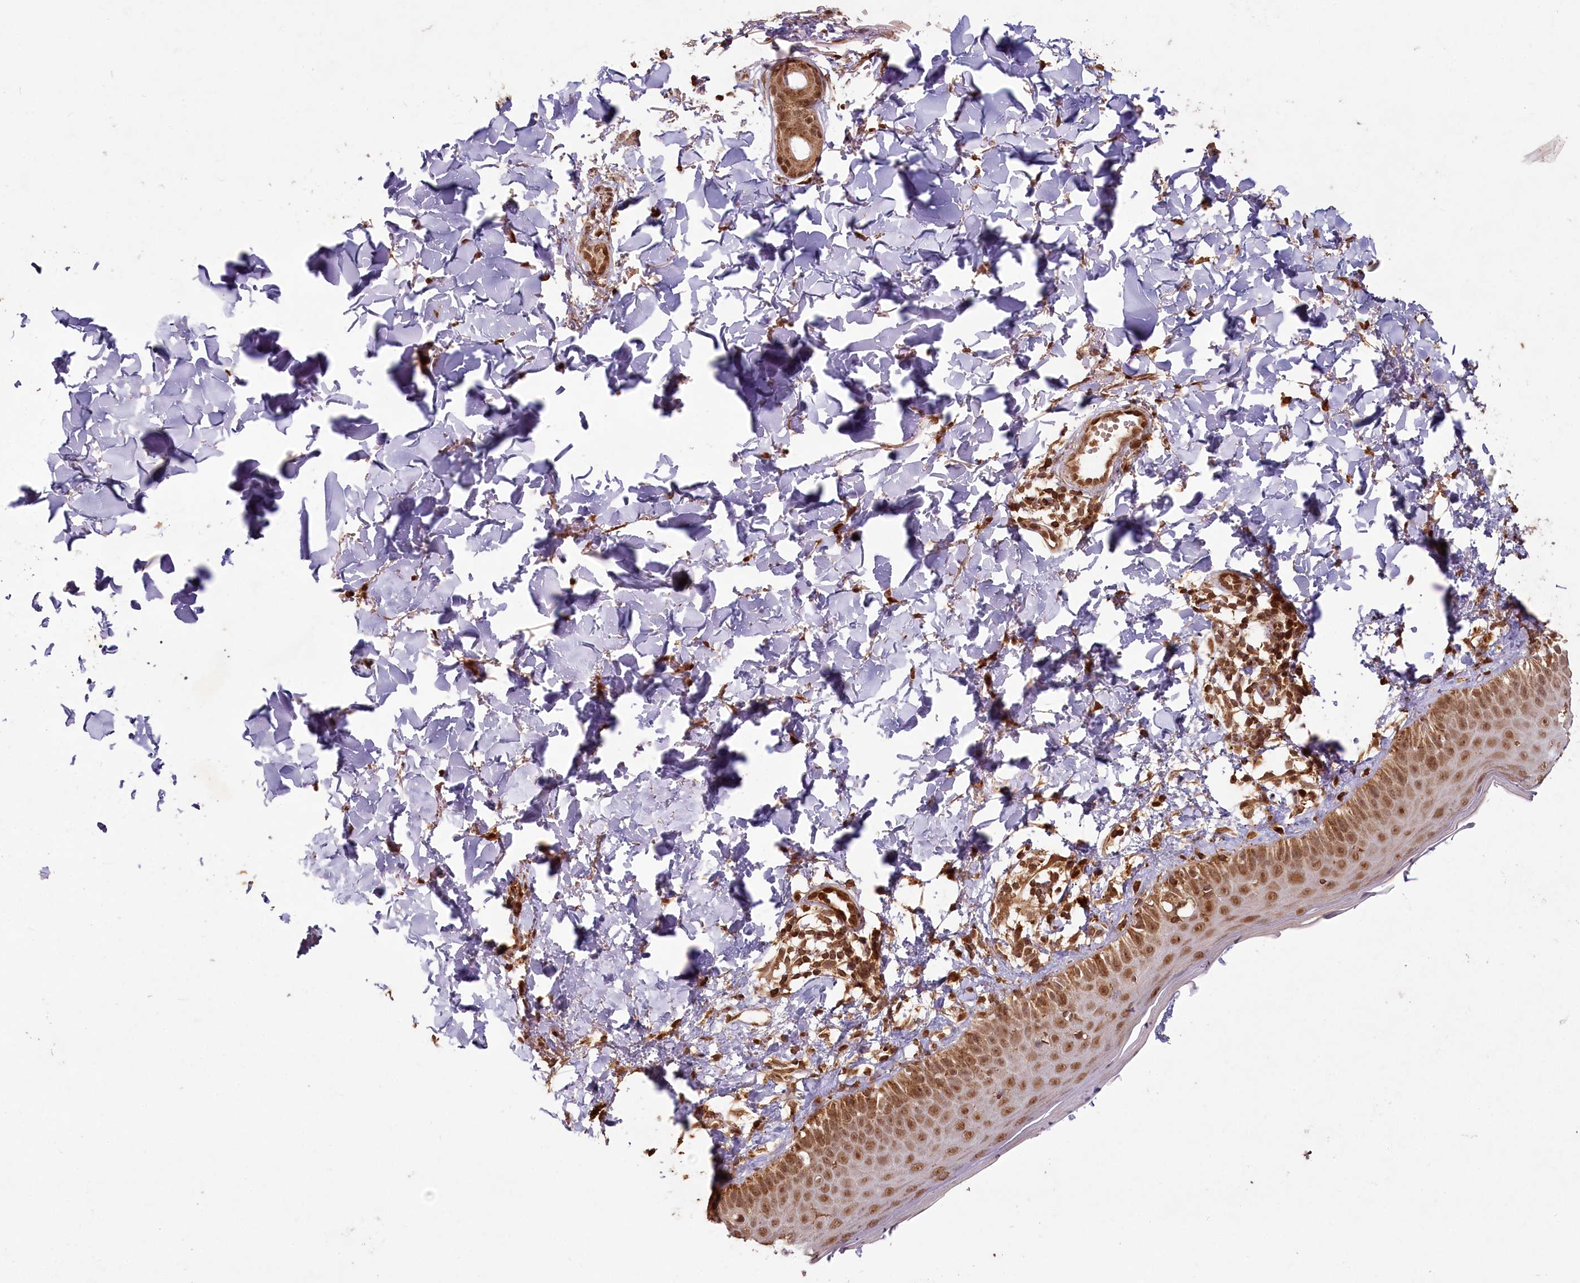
{"staining": {"intensity": "moderate", "quantity": ">75%", "location": "cytoplasmic/membranous,nuclear"}, "tissue": "skin", "cell_type": "Fibroblasts", "image_type": "normal", "snomed": [{"axis": "morphology", "description": "Normal tissue, NOS"}, {"axis": "topography", "description": "Skin"}], "caption": "Skin stained with IHC shows moderate cytoplasmic/membranous,nuclear positivity in about >75% of fibroblasts.", "gene": "MICU1", "patient": {"sex": "male", "age": 52}}